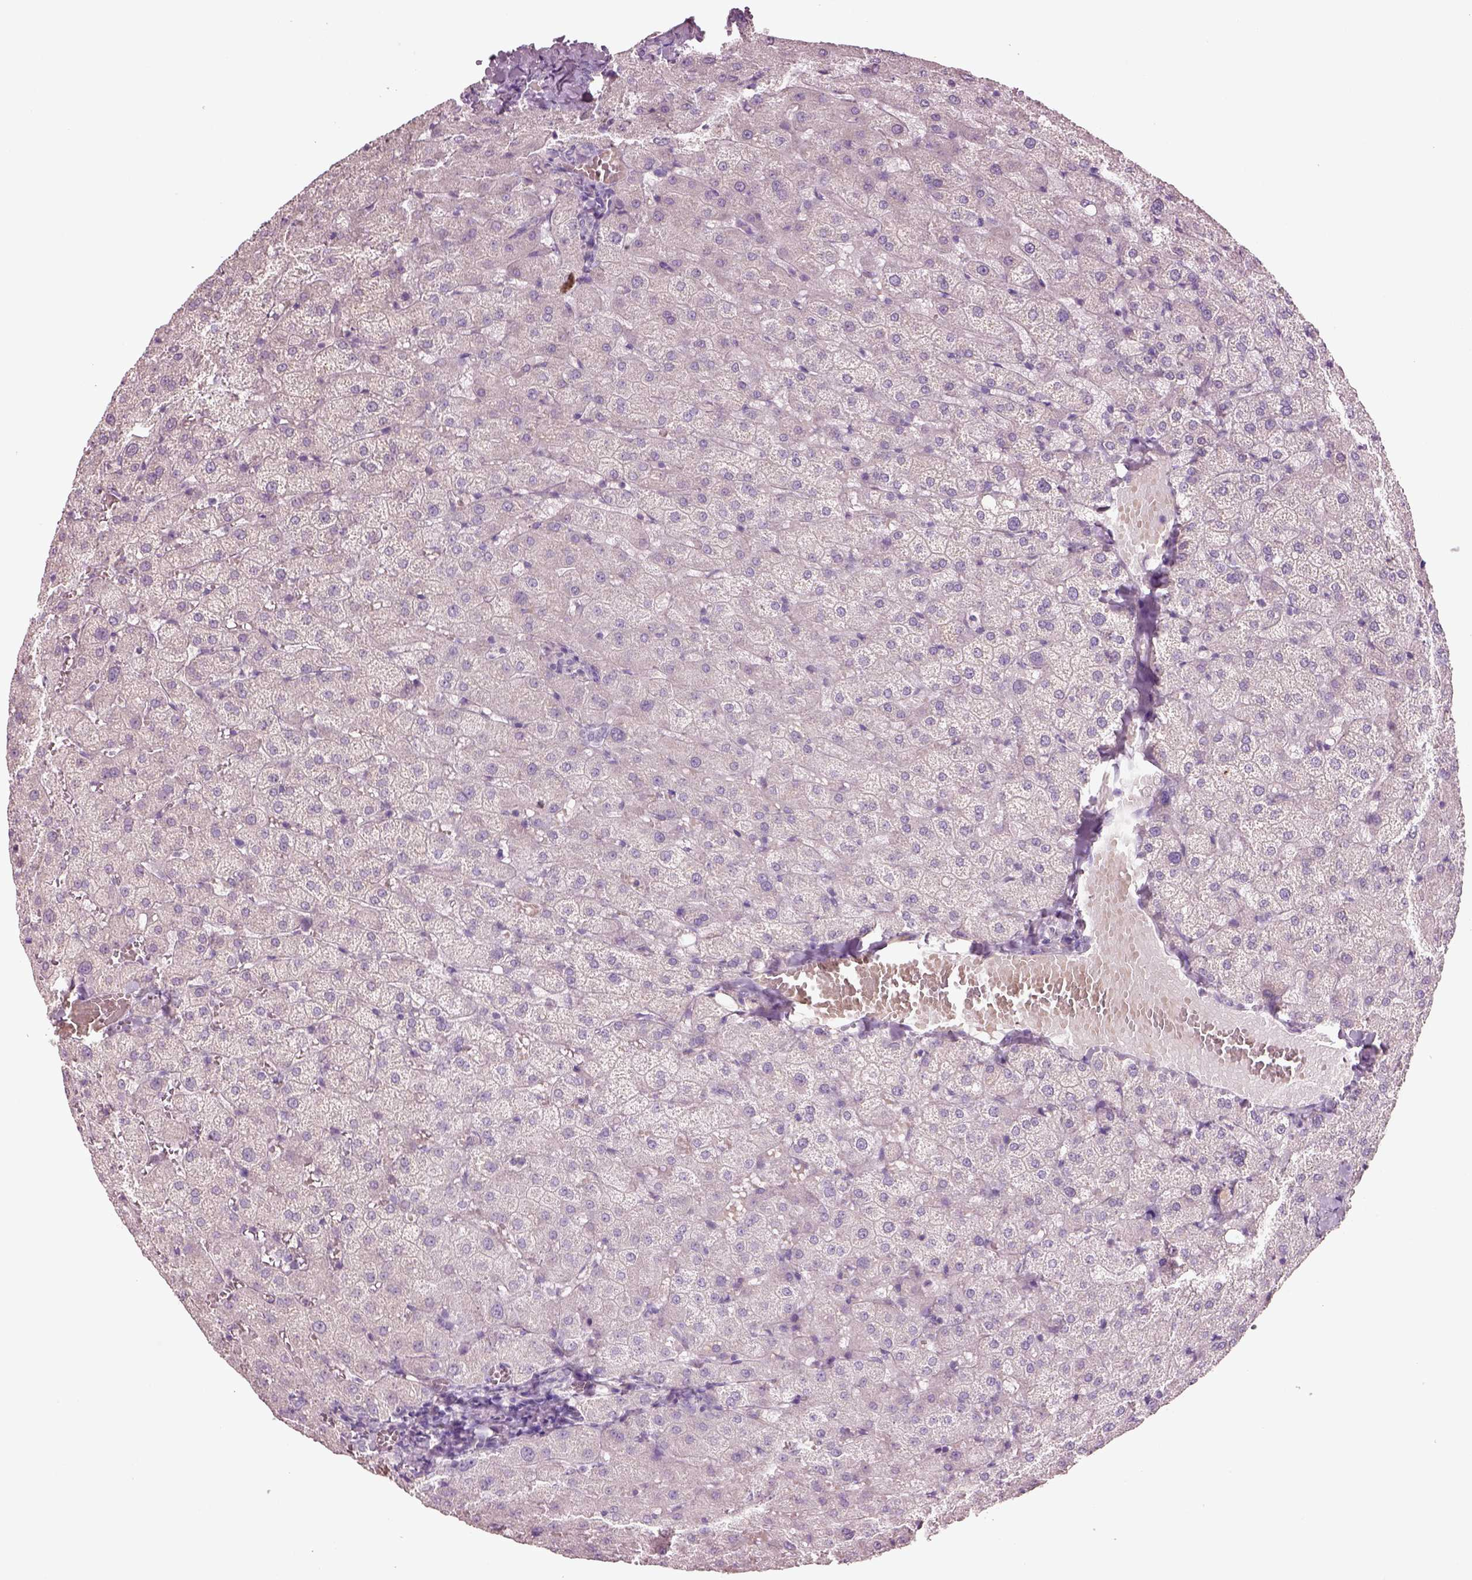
{"staining": {"intensity": "negative", "quantity": "none", "location": "none"}, "tissue": "liver", "cell_type": "Cholangiocytes", "image_type": "normal", "snomed": [{"axis": "morphology", "description": "Normal tissue, NOS"}, {"axis": "topography", "description": "Liver"}], "caption": "Protein analysis of benign liver demonstrates no significant staining in cholangiocytes. (Brightfield microscopy of DAB (3,3'-diaminobenzidine) IHC at high magnification).", "gene": "DUOXA2", "patient": {"sex": "female", "age": 50}}